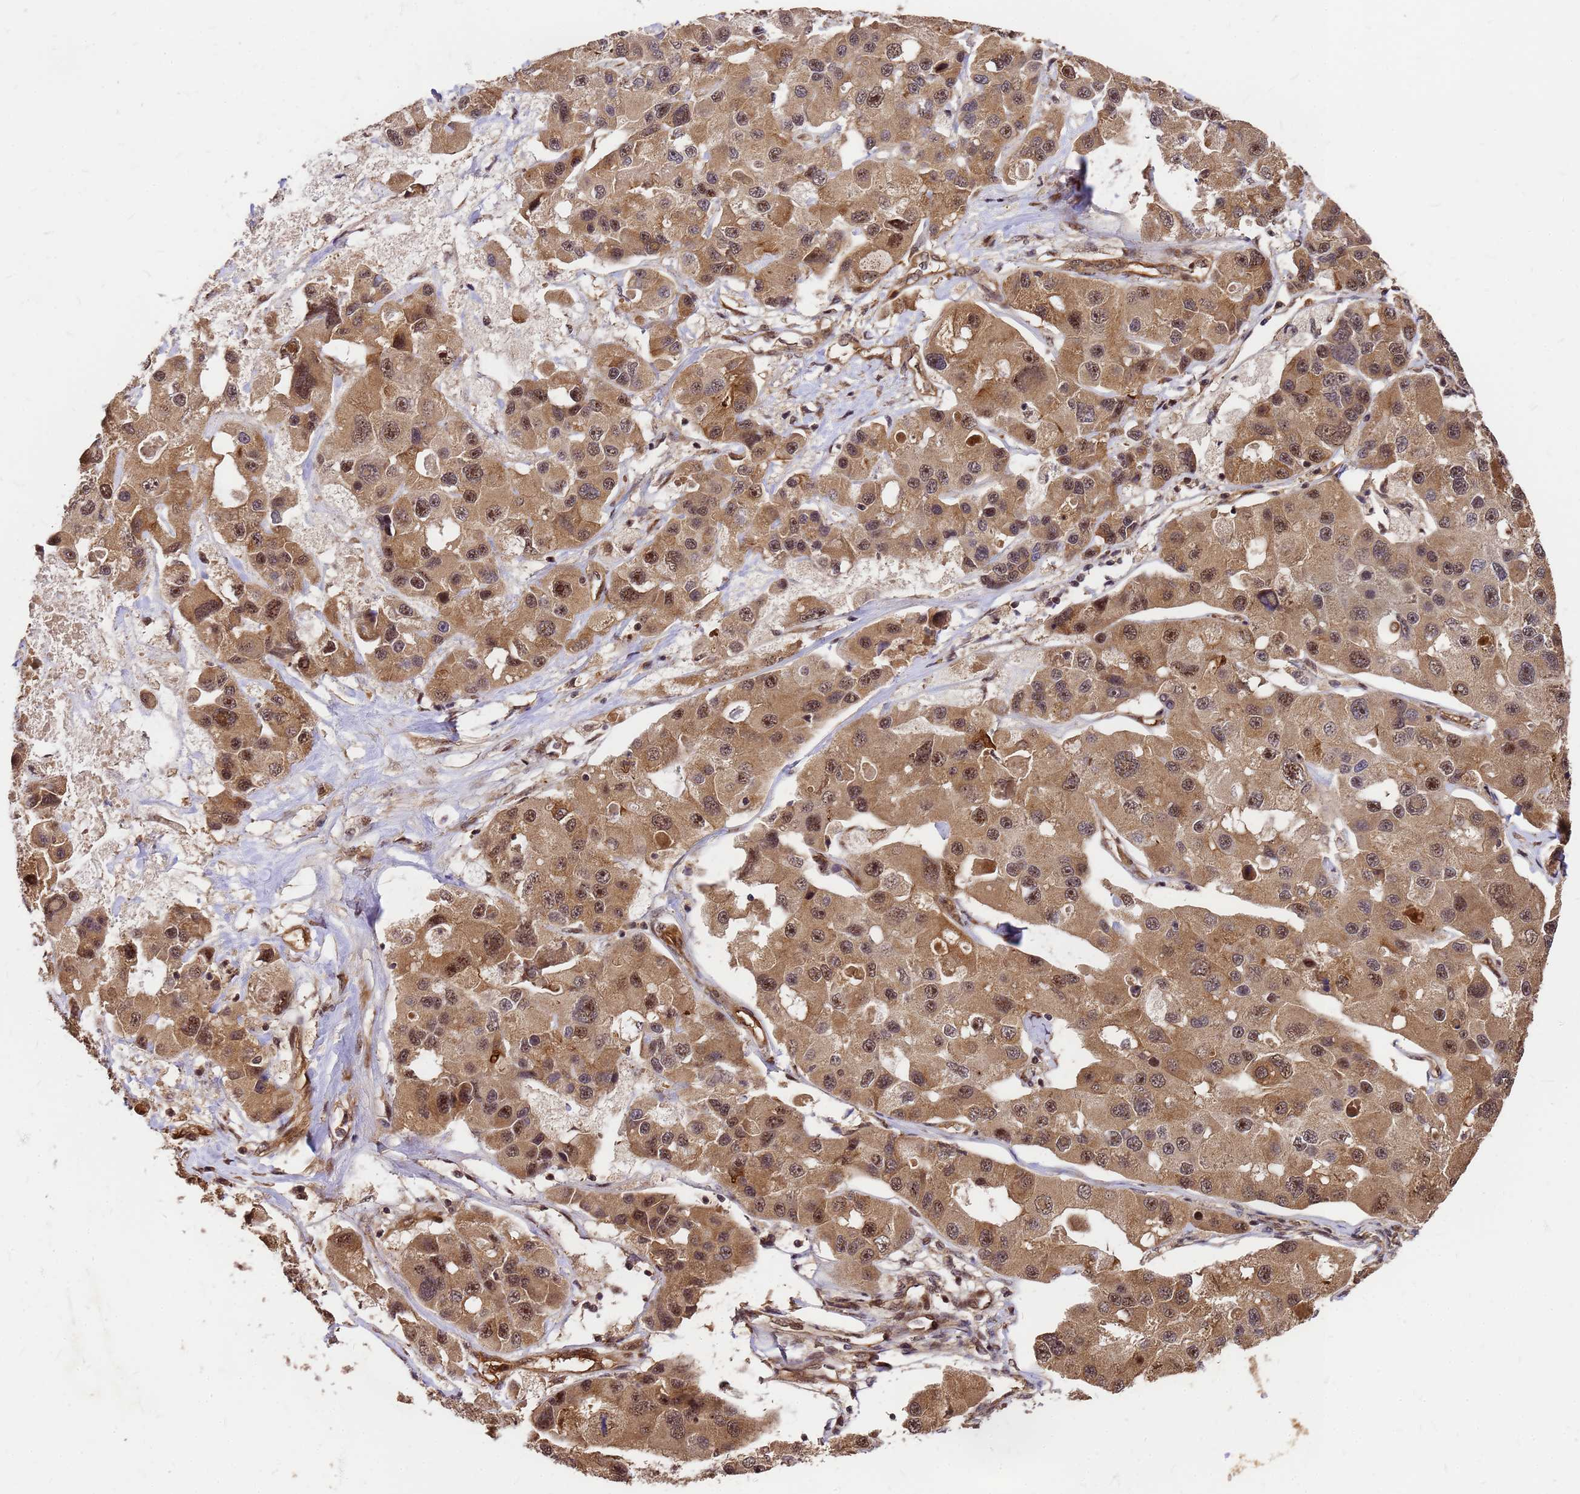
{"staining": {"intensity": "moderate", "quantity": ">75%", "location": "cytoplasmic/membranous,nuclear"}, "tissue": "lung cancer", "cell_type": "Tumor cells", "image_type": "cancer", "snomed": [{"axis": "morphology", "description": "Adenocarcinoma, NOS"}, {"axis": "topography", "description": "Lung"}], "caption": "Lung cancer stained with DAB (3,3'-diaminobenzidine) IHC shows medium levels of moderate cytoplasmic/membranous and nuclear positivity in about >75% of tumor cells.", "gene": "GPATCH8", "patient": {"sex": "female", "age": 54}}